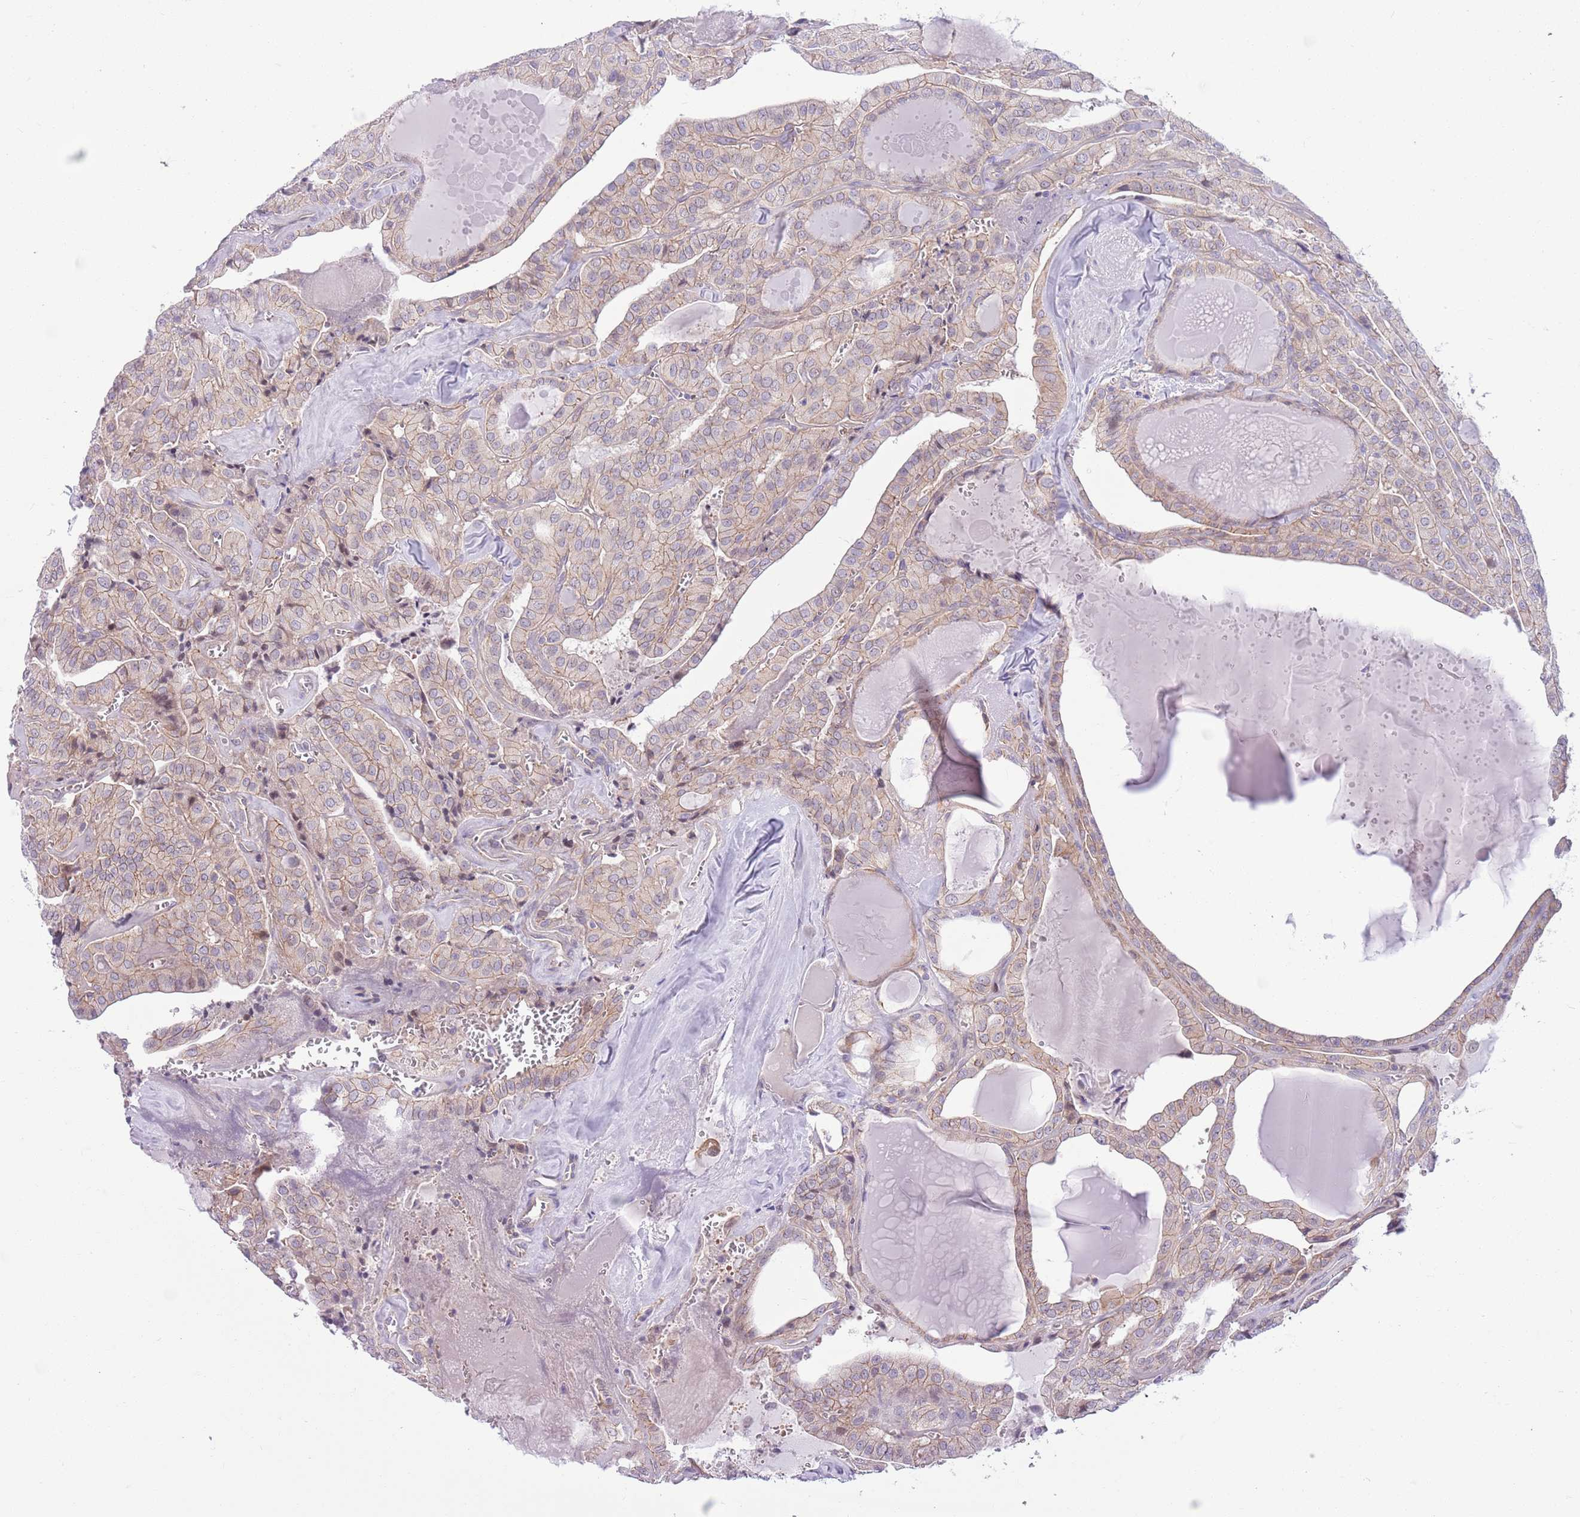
{"staining": {"intensity": "weak", "quantity": ">75%", "location": "cytoplasmic/membranous"}, "tissue": "thyroid cancer", "cell_type": "Tumor cells", "image_type": "cancer", "snomed": [{"axis": "morphology", "description": "Papillary adenocarcinoma, NOS"}, {"axis": "topography", "description": "Thyroid gland"}], "caption": "A low amount of weak cytoplasmic/membranous positivity is appreciated in approximately >75% of tumor cells in thyroid papillary adenocarcinoma tissue.", "gene": "PARP8", "patient": {"sex": "male", "age": 52}}